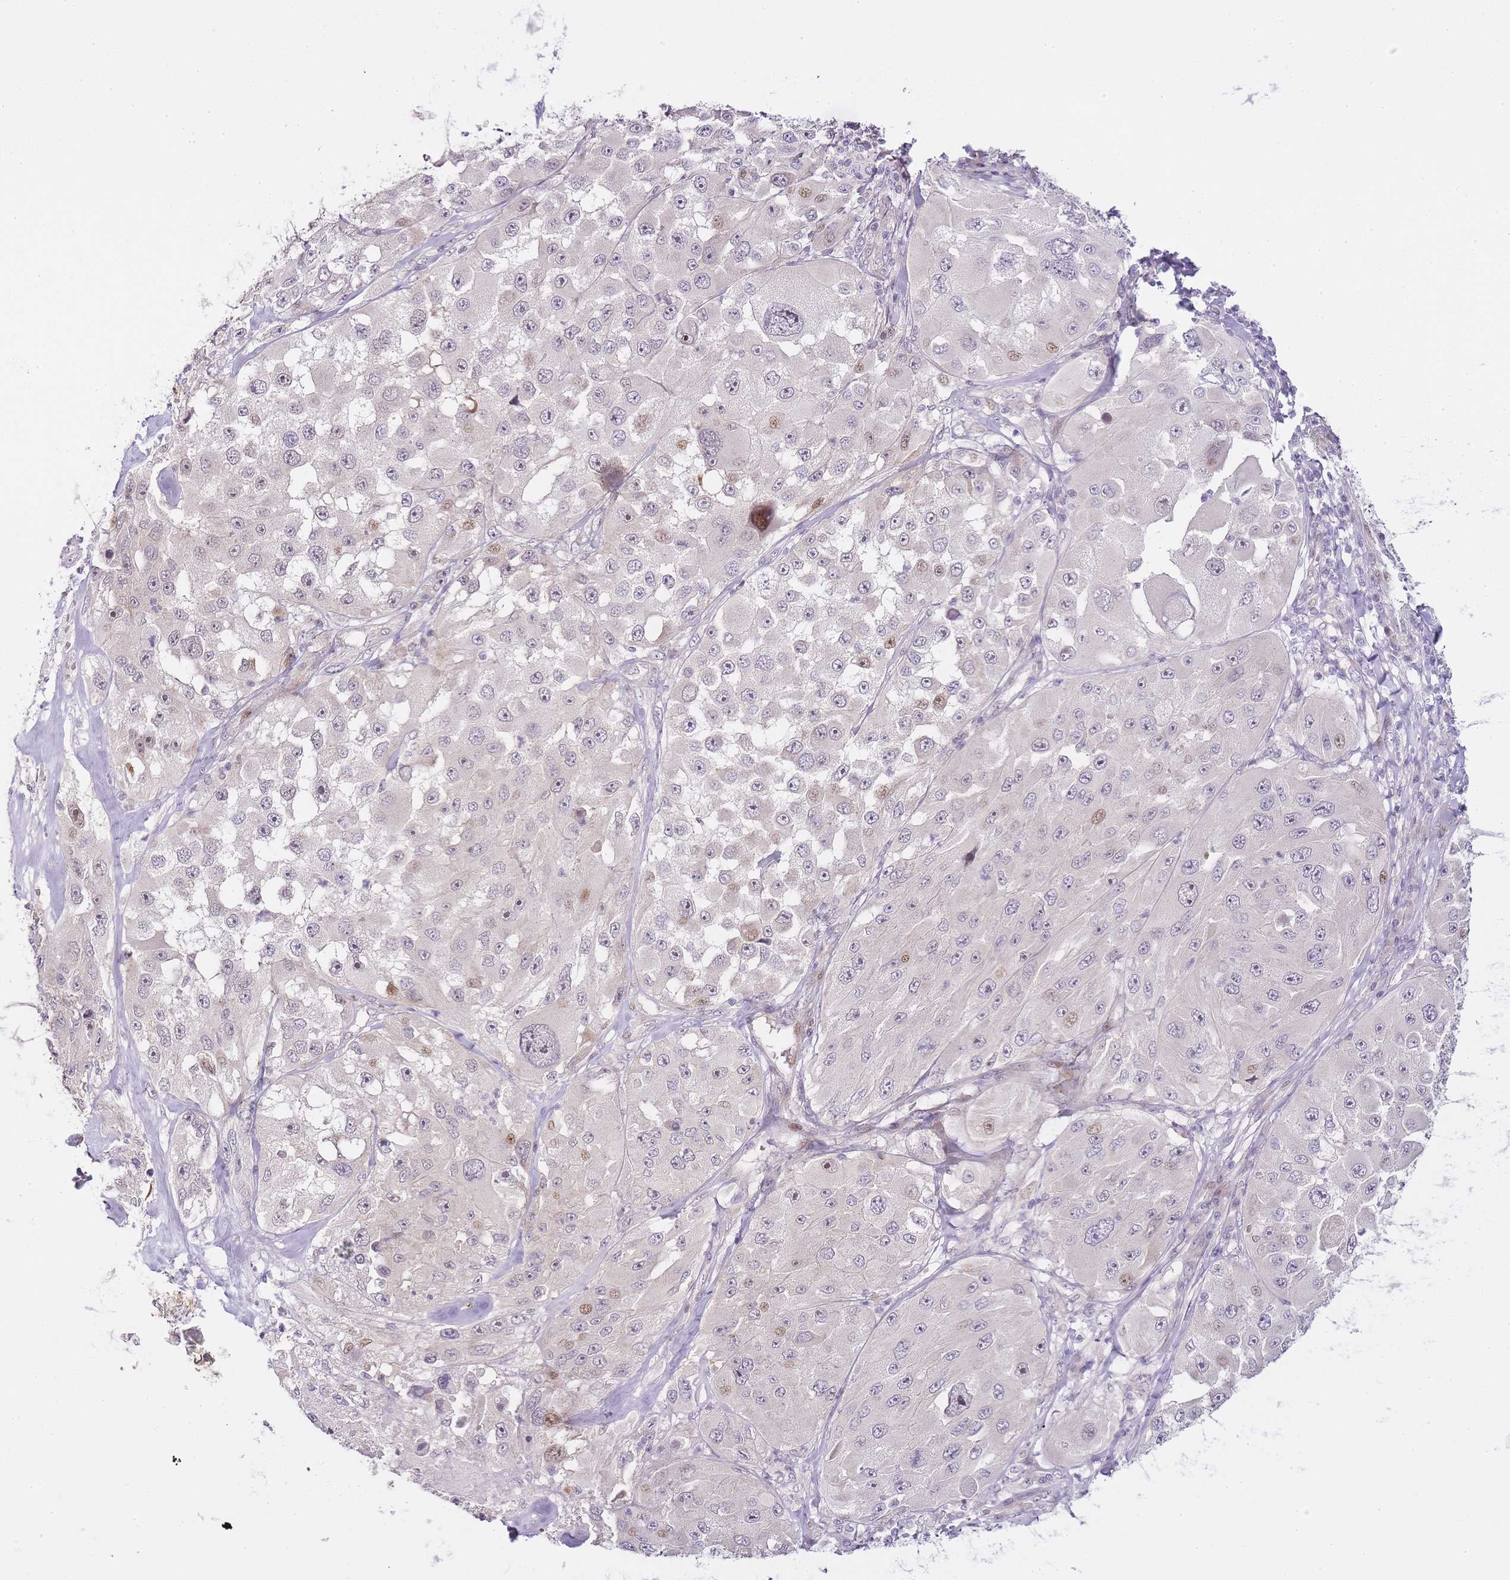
{"staining": {"intensity": "moderate", "quantity": "<25%", "location": "nuclear"}, "tissue": "melanoma", "cell_type": "Tumor cells", "image_type": "cancer", "snomed": [{"axis": "morphology", "description": "Malignant melanoma, Metastatic site"}, {"axis": "topography", "description": "Lymph node"}], "caption": "Malignant melanoma (metastatic site) stained with a brown dye displays moderate nuclear positive expression in approximately <25% of tumor cells.", "gene": "OGG1", "patient": {"sex": "male", "age": 62}}